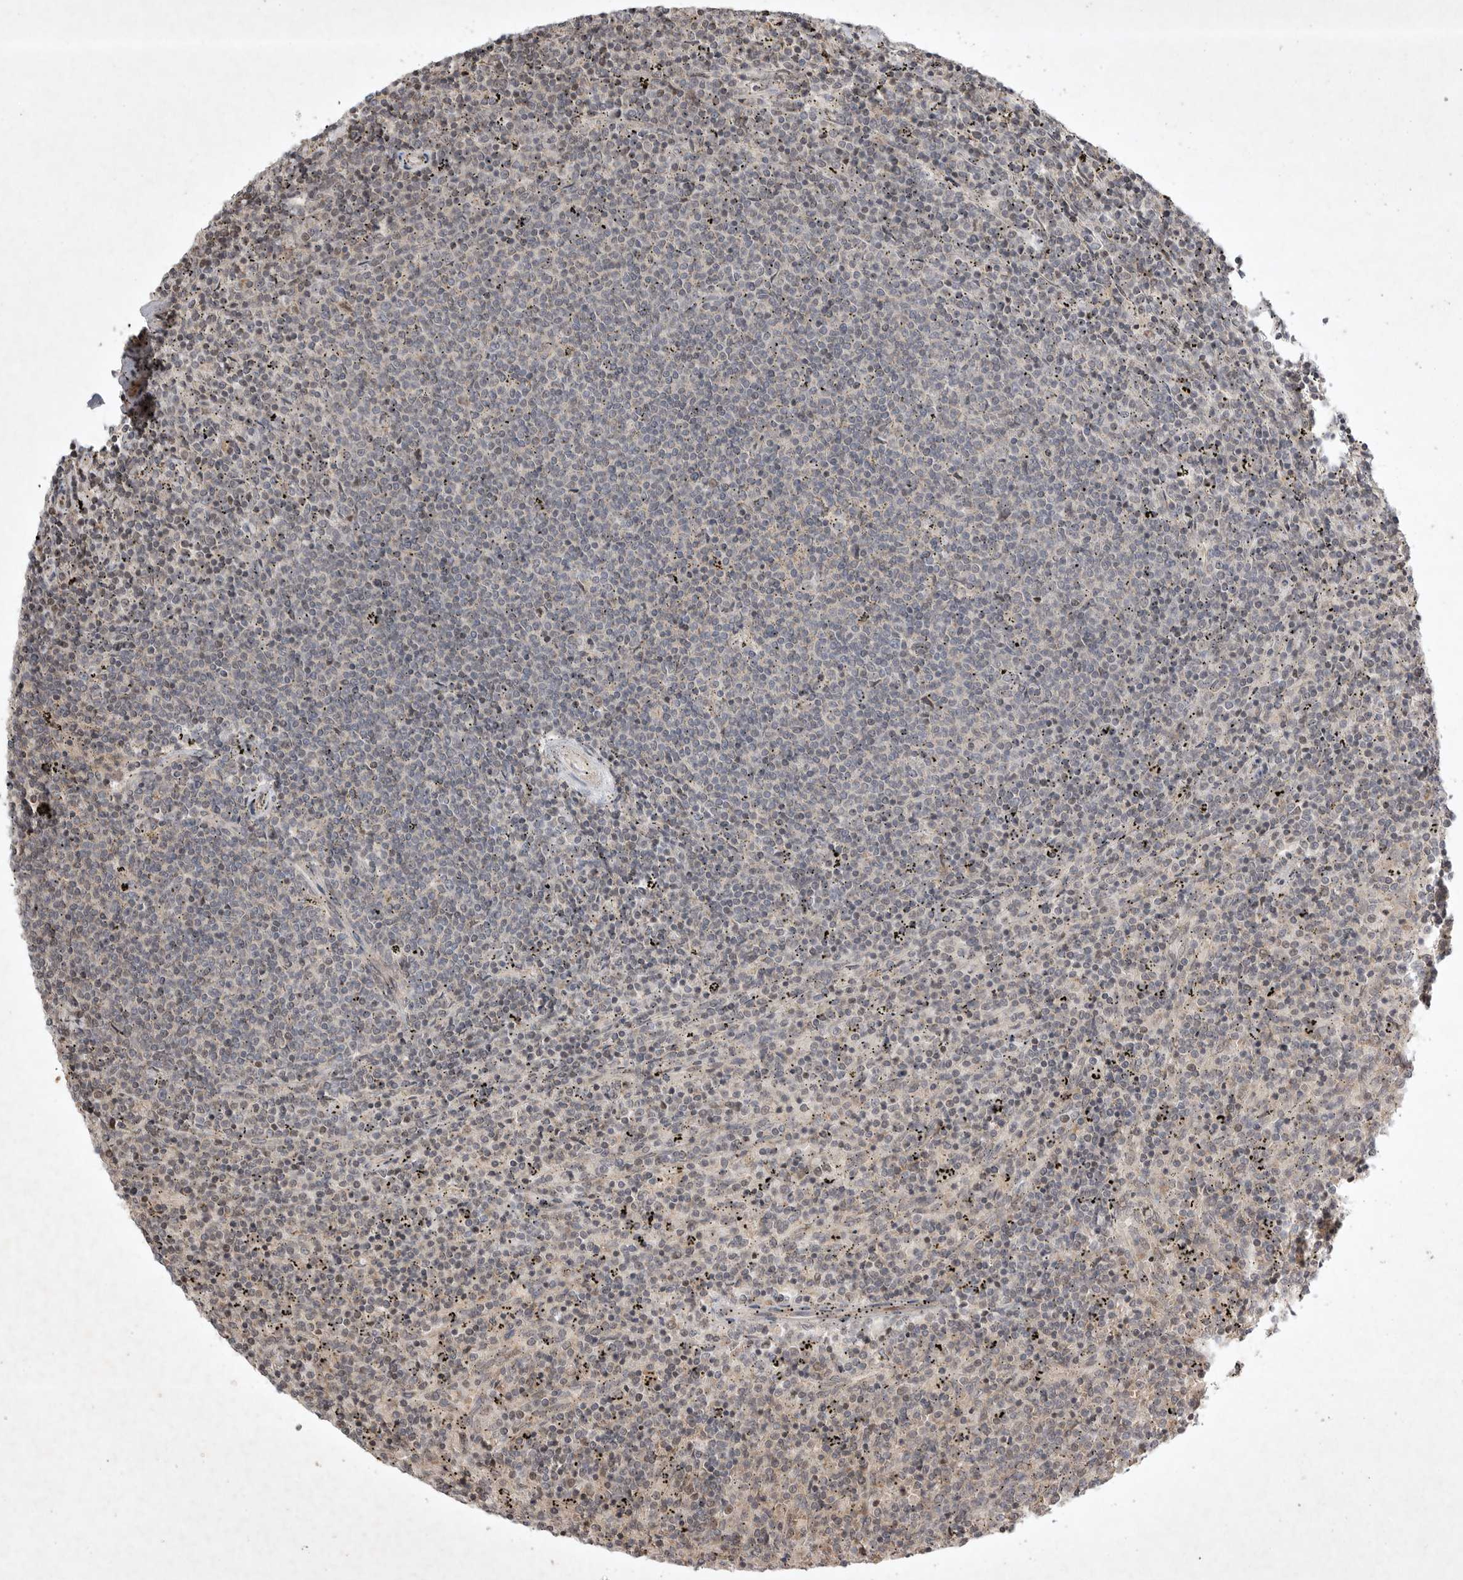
{"staining": {"intensity": "negative", "quantity": "none", "location": "none"}, "tissue": "lymphoma", "cell_type": "Tumor cells", "image_type": "cancer", "snomed": [{"axis": "morphology", "description": "Malignant lymphoma, non-Hodgkin's type, Low grade"}, {"axis": "topography", "description": "Spleen"}], "caption": "Tumor cells are negative for protein expression in human lymphoma. (IHC, brightfield microscopy, high magnification).", "gene": "EIF2AK1", "patient": {"sex": "female", "age": 50}}